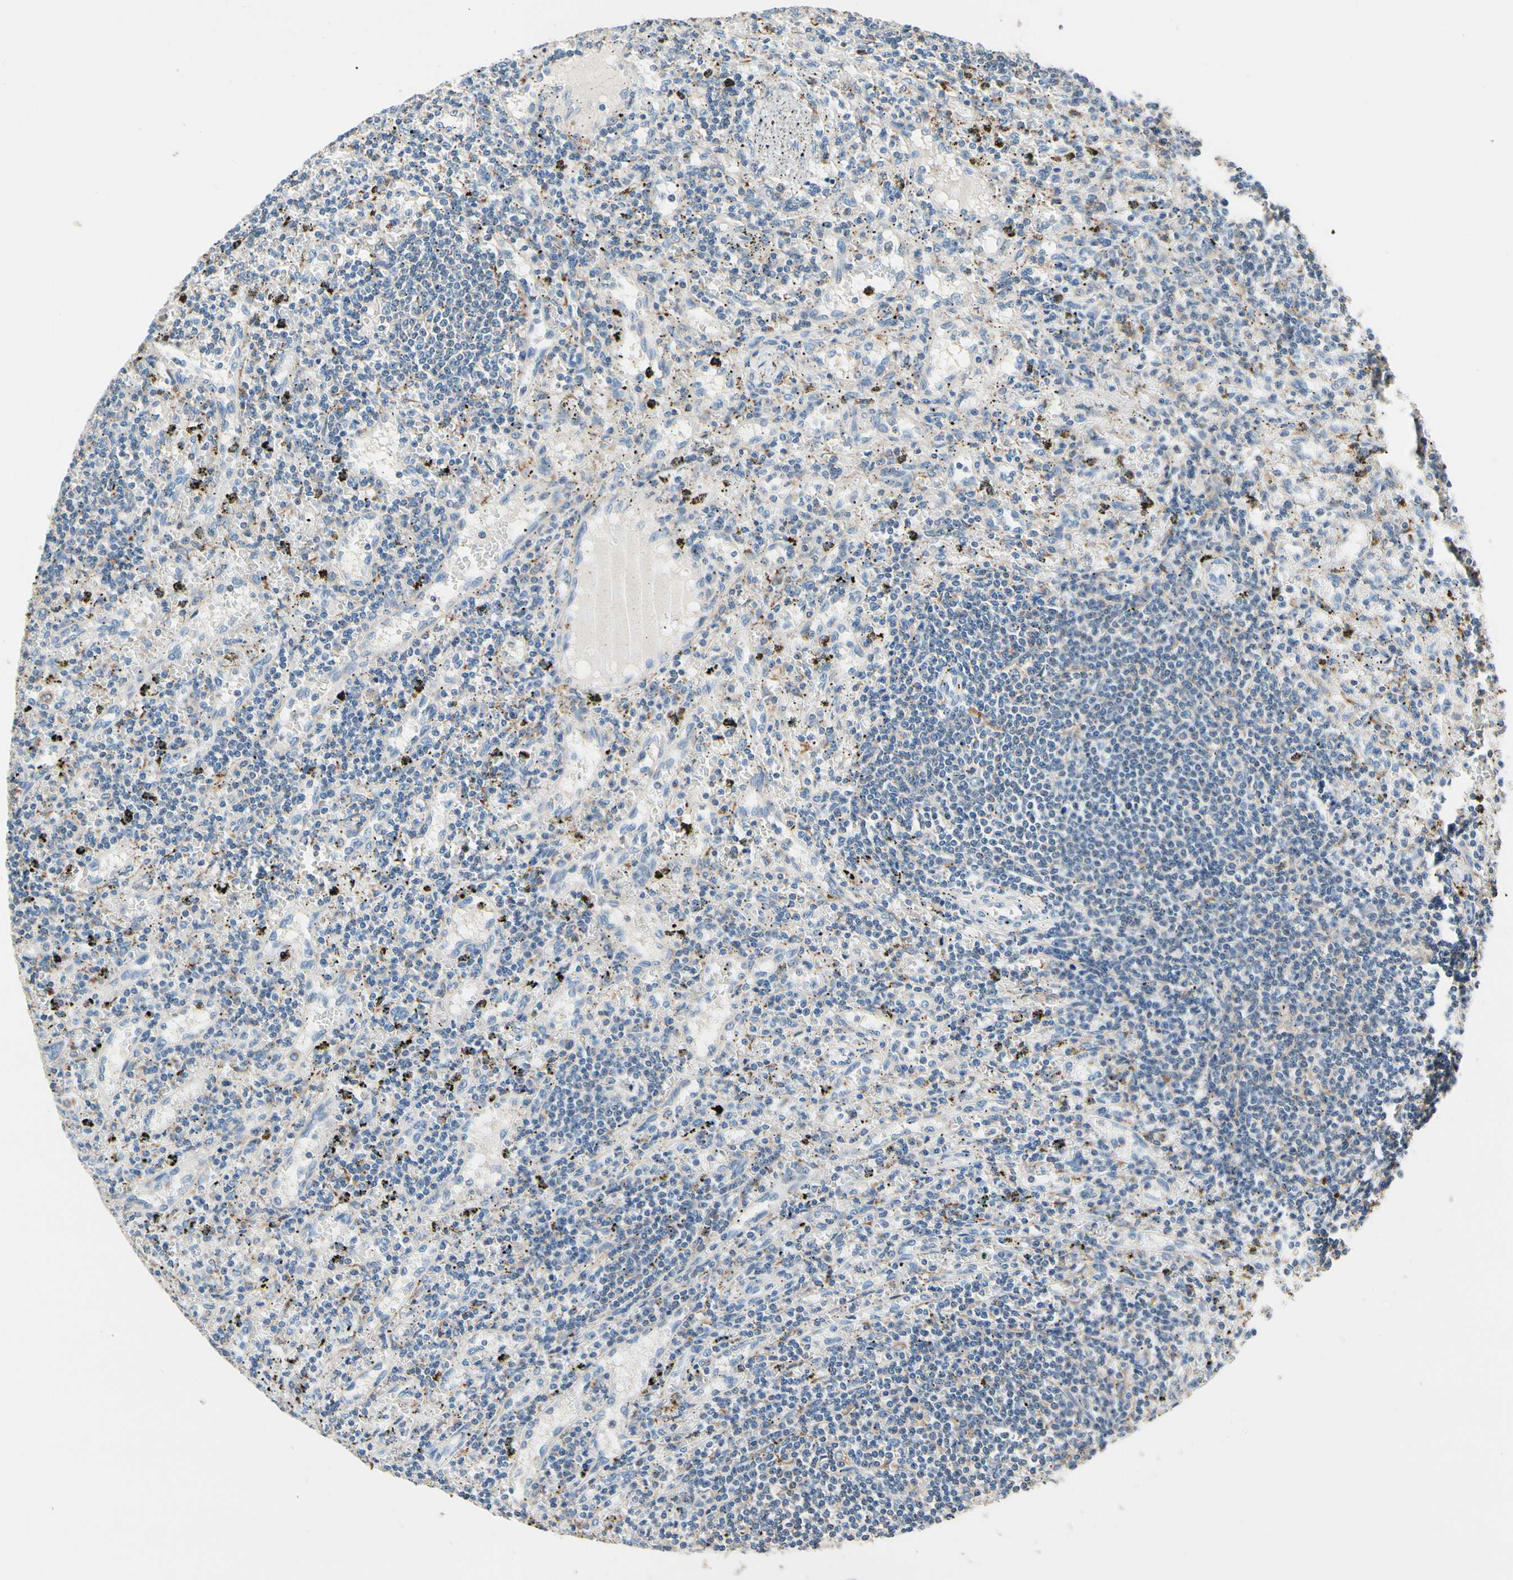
{"staining": {"intensity": "negative", "quantity": "none", "location": "none"}, "tissue": "lymphoma", "cell_type": "Tumor cells", "image_type": "cancer", "snomed": [{"axis": "morphology", "description": "Malignant lymphoma, non-Hodgkin's type, Low grade"}, {"axis": "topography", "description": "Spleen"}], "caption": "Histopathology image shows no significant protein expression in tumor cells of low-grade malignant lymphoma, non-Hodgkin's type. (Brightfield microscopy of DAB (3,3'-diaminobenzidine) immunohistochemistry (IHC) at high magnification).", "gene": "TMEM176A", "patient": {"sex": "male", "age": 76}}